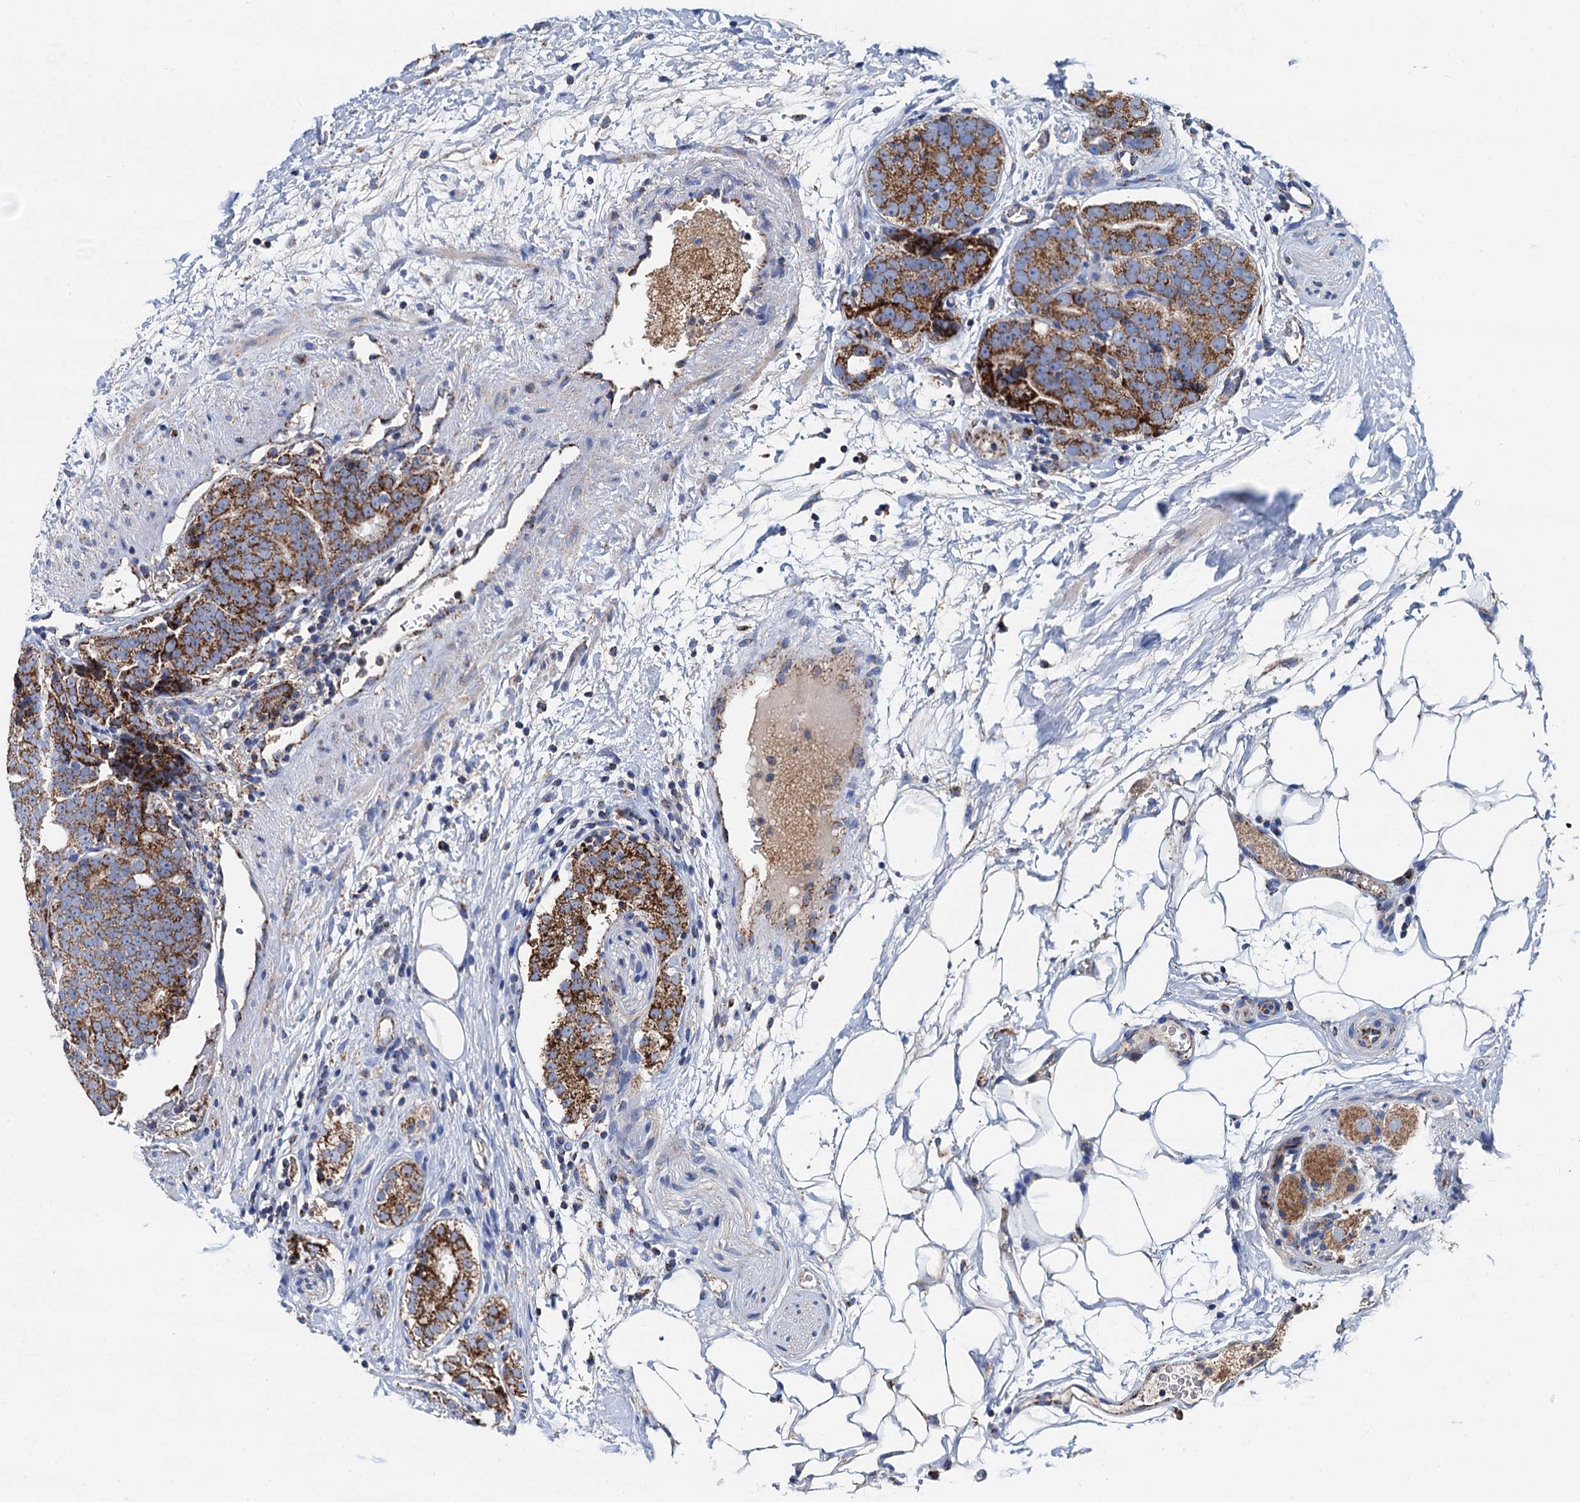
{"staining": {"intensity": "strong", "quantity": ">75%", "location": "cytoplasmic/membranous"}, "tissue": "prostate cancer", "cell_type": "Tumor cells", "image_type": "cancer", "snomed": [{"axis": "morphology", "description": "Adenocarcinoma, High grade"}, {"axis": "topography", "description": "Prostate"}], "caption": "Immunohistochemical staining of prostate high-grade adenocarcinoma displays high levels of strong cytoplasmic/membranous protein expression in about >75% of tumor cells.", "gene": "DGLUCY", "patient": {"sex": "male", "age": 56}}